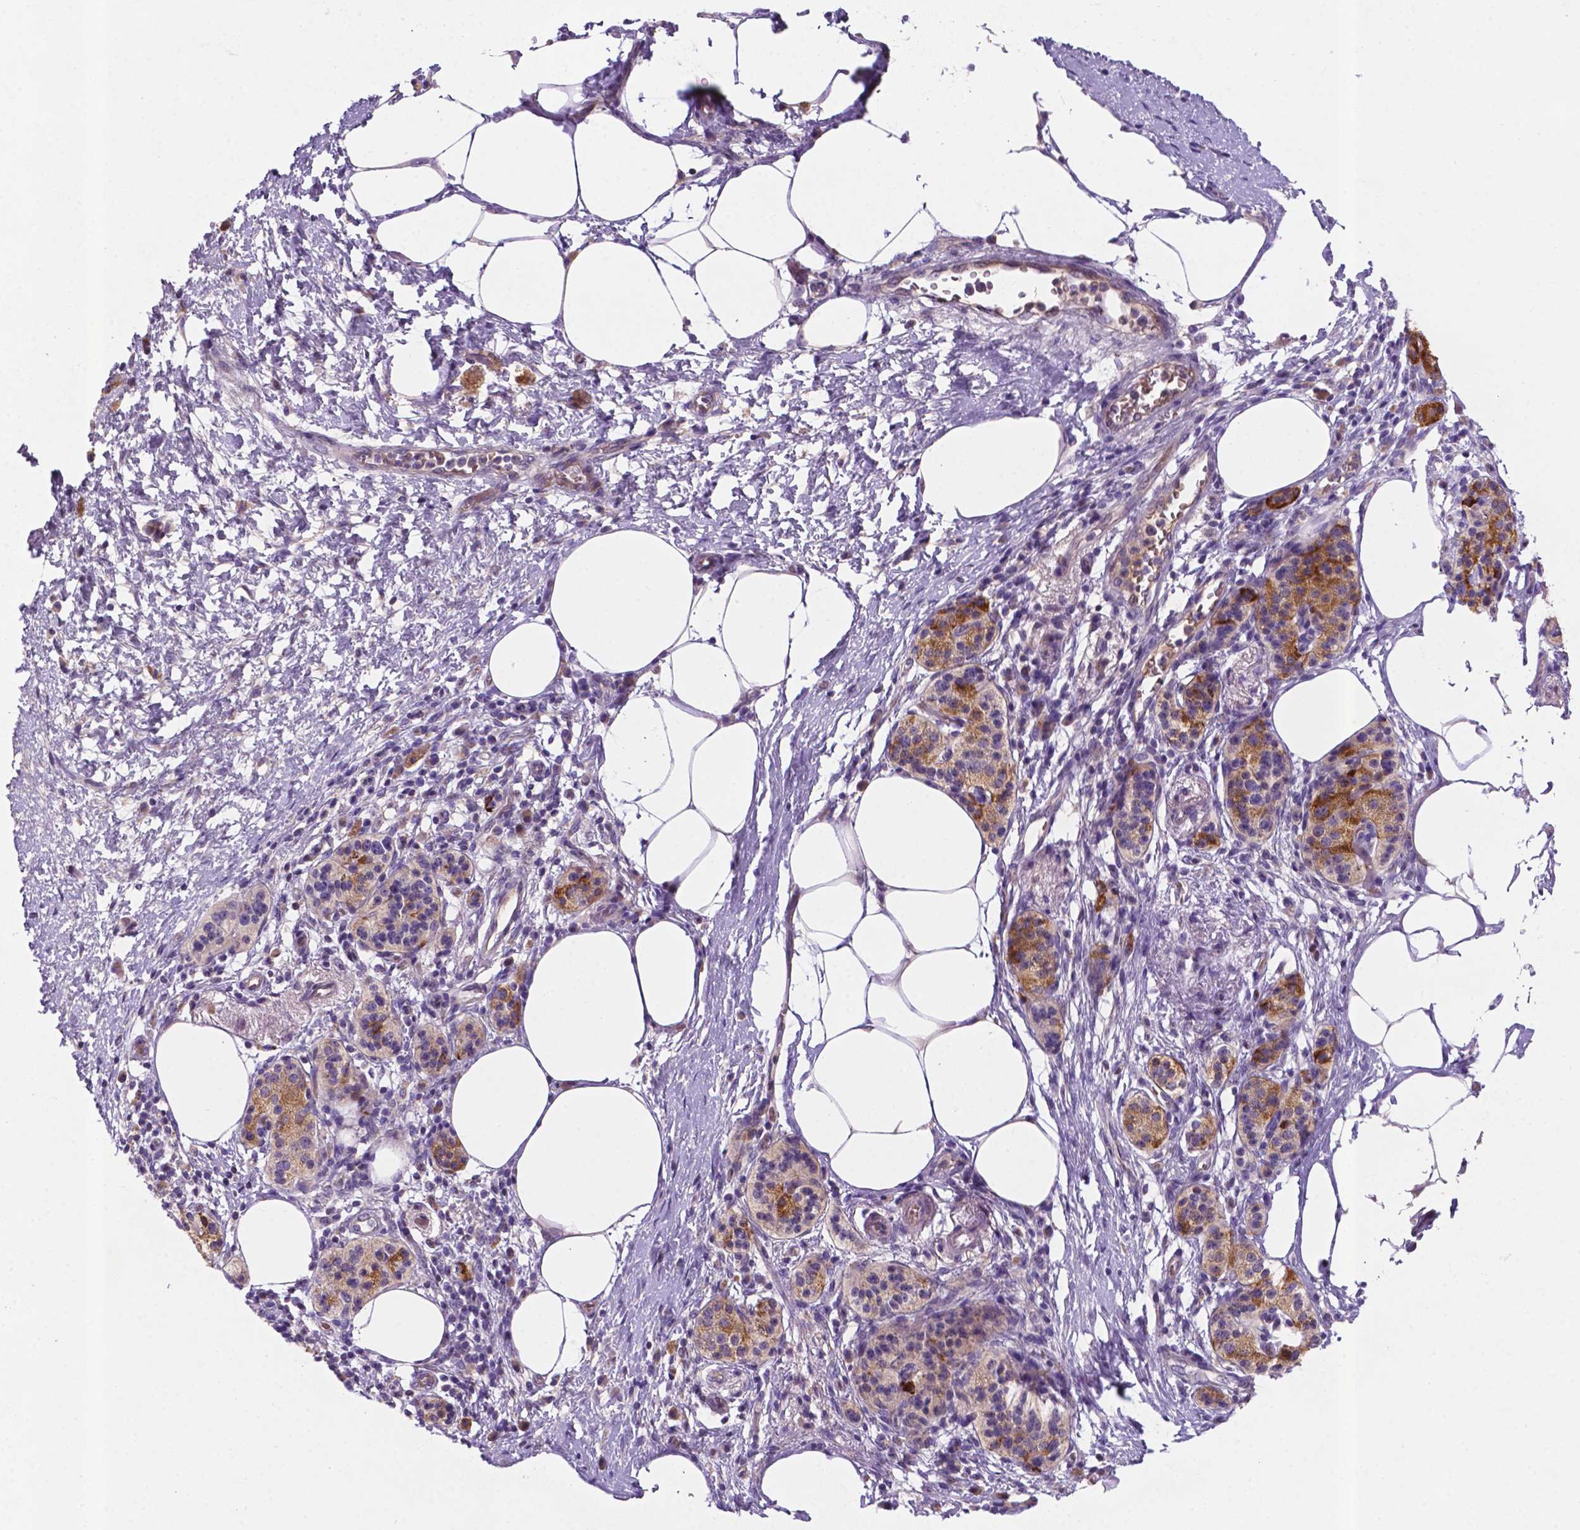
{"staining": {"intensity": "moderate", "quantity": ">75%", "location": "cytoplasmic/membranous"}, "tissue": "pancreatic cancer", "cell_type": "Tumor cells", "image_type": "cancer", "snomed": [{"axis": "morphology", "description": "Adenocarcinoma, NOS"}, {"axis": "topography", "description": "Pancreas"}], "caption": "Protein staining displays moderate cytoplasmic/membranous positivity in about >75% of tumor cells in pancreatic cancer. The protein of interest is stained brown, and the nuclei are stained in blue (DAB IHC with brightfield microscopy, high magnification).", "gene": "TM4SF20", "patient": {"sex": "female", "age": 72}}